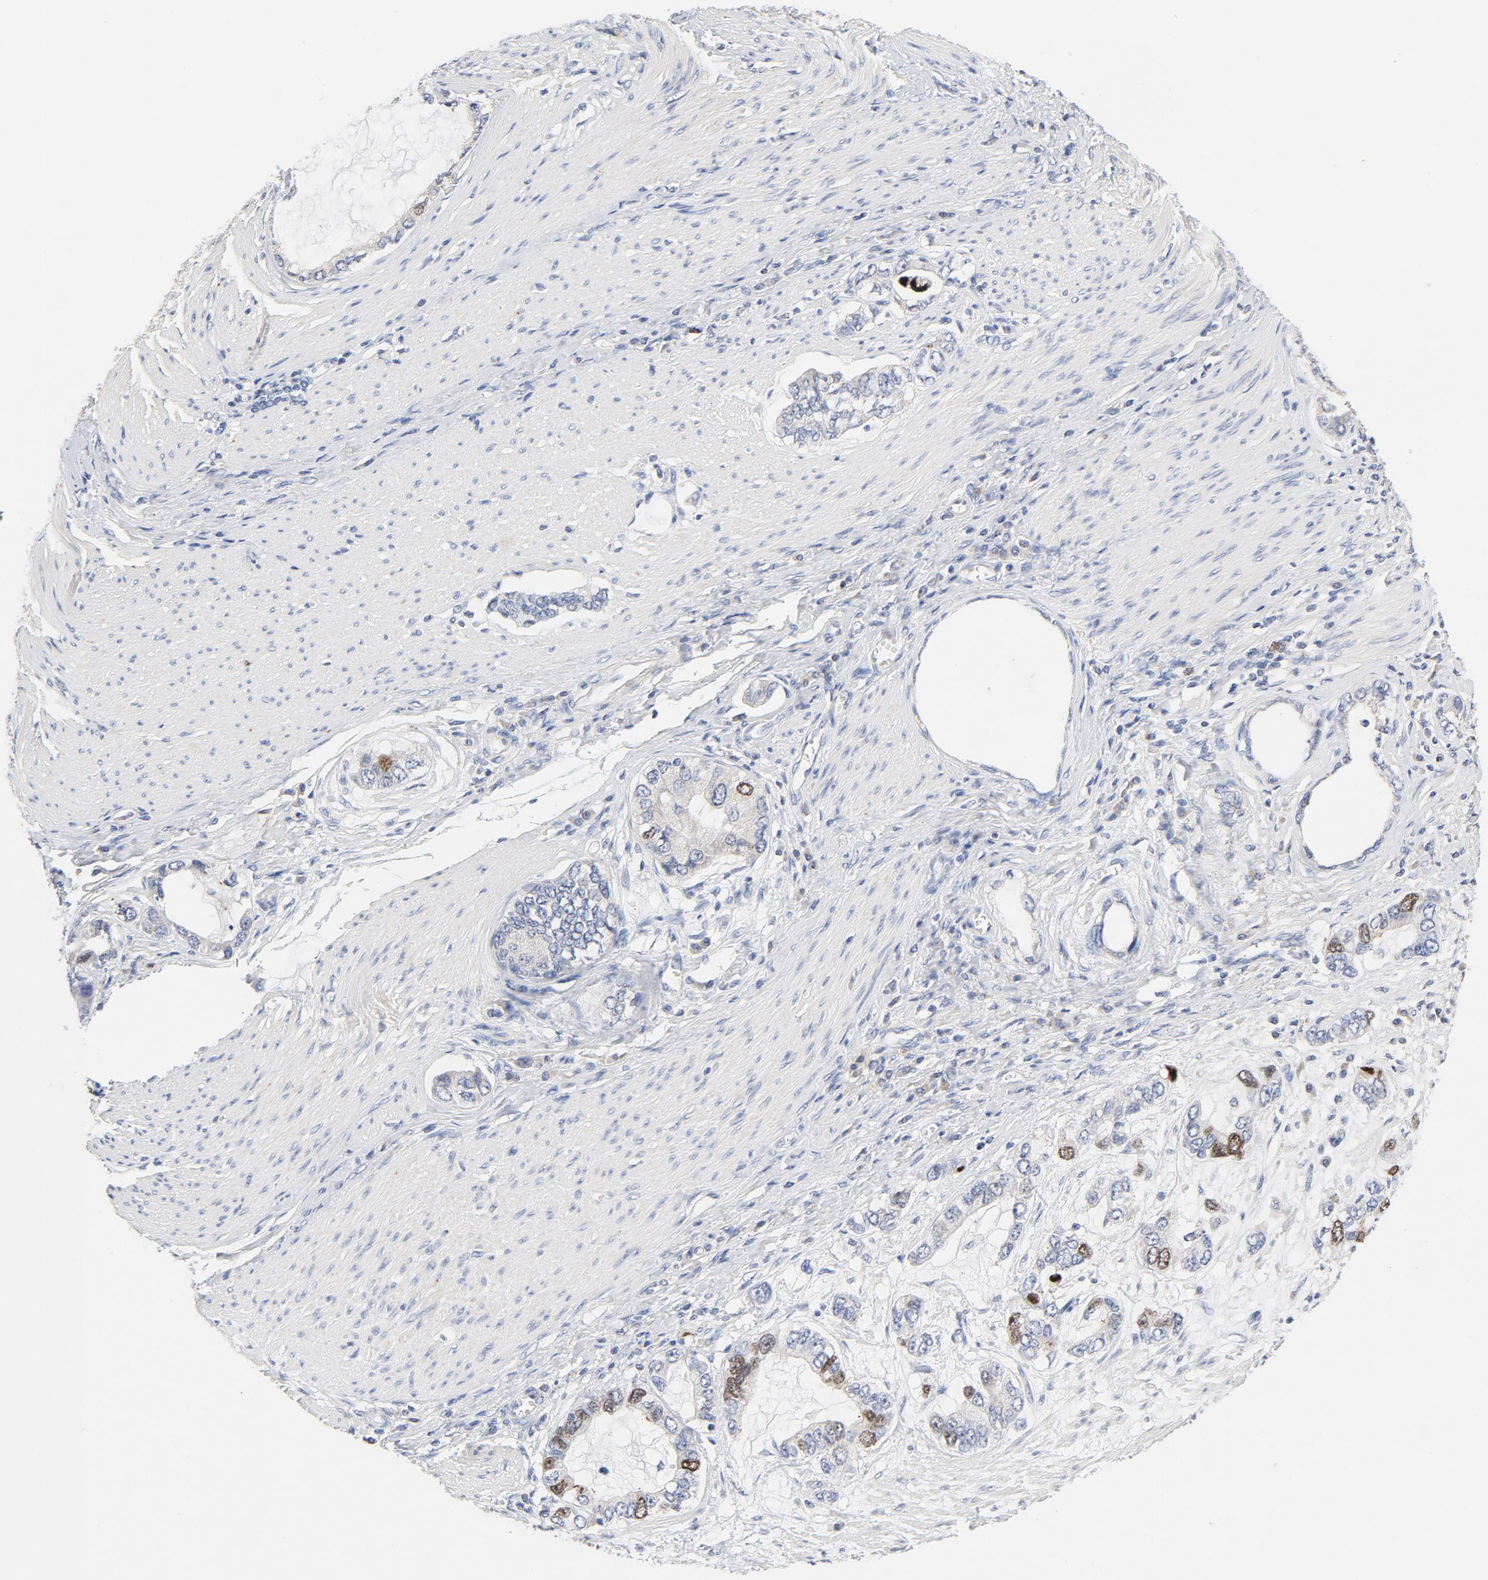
{"staining": {"intensity": "moderate", "quantity": "<25%", "location": "nuclear"}, "tissue": "stomach cancer", "cell_type": "Tumor cells", "image_type": "cancer", "snomed": [{"axis": "morphology", "description": "Adenocarcinoma, NOS"}, {"axis": "topography", "description": "Stomach, lower"}], "caption": "Tumor cells demonstrate moderate nuclear staining in about <25% of cells in stomach cancer (adenocarcinoma).", "gene": "BIRC5", "patient": {"sex": "female", "age": 93}}